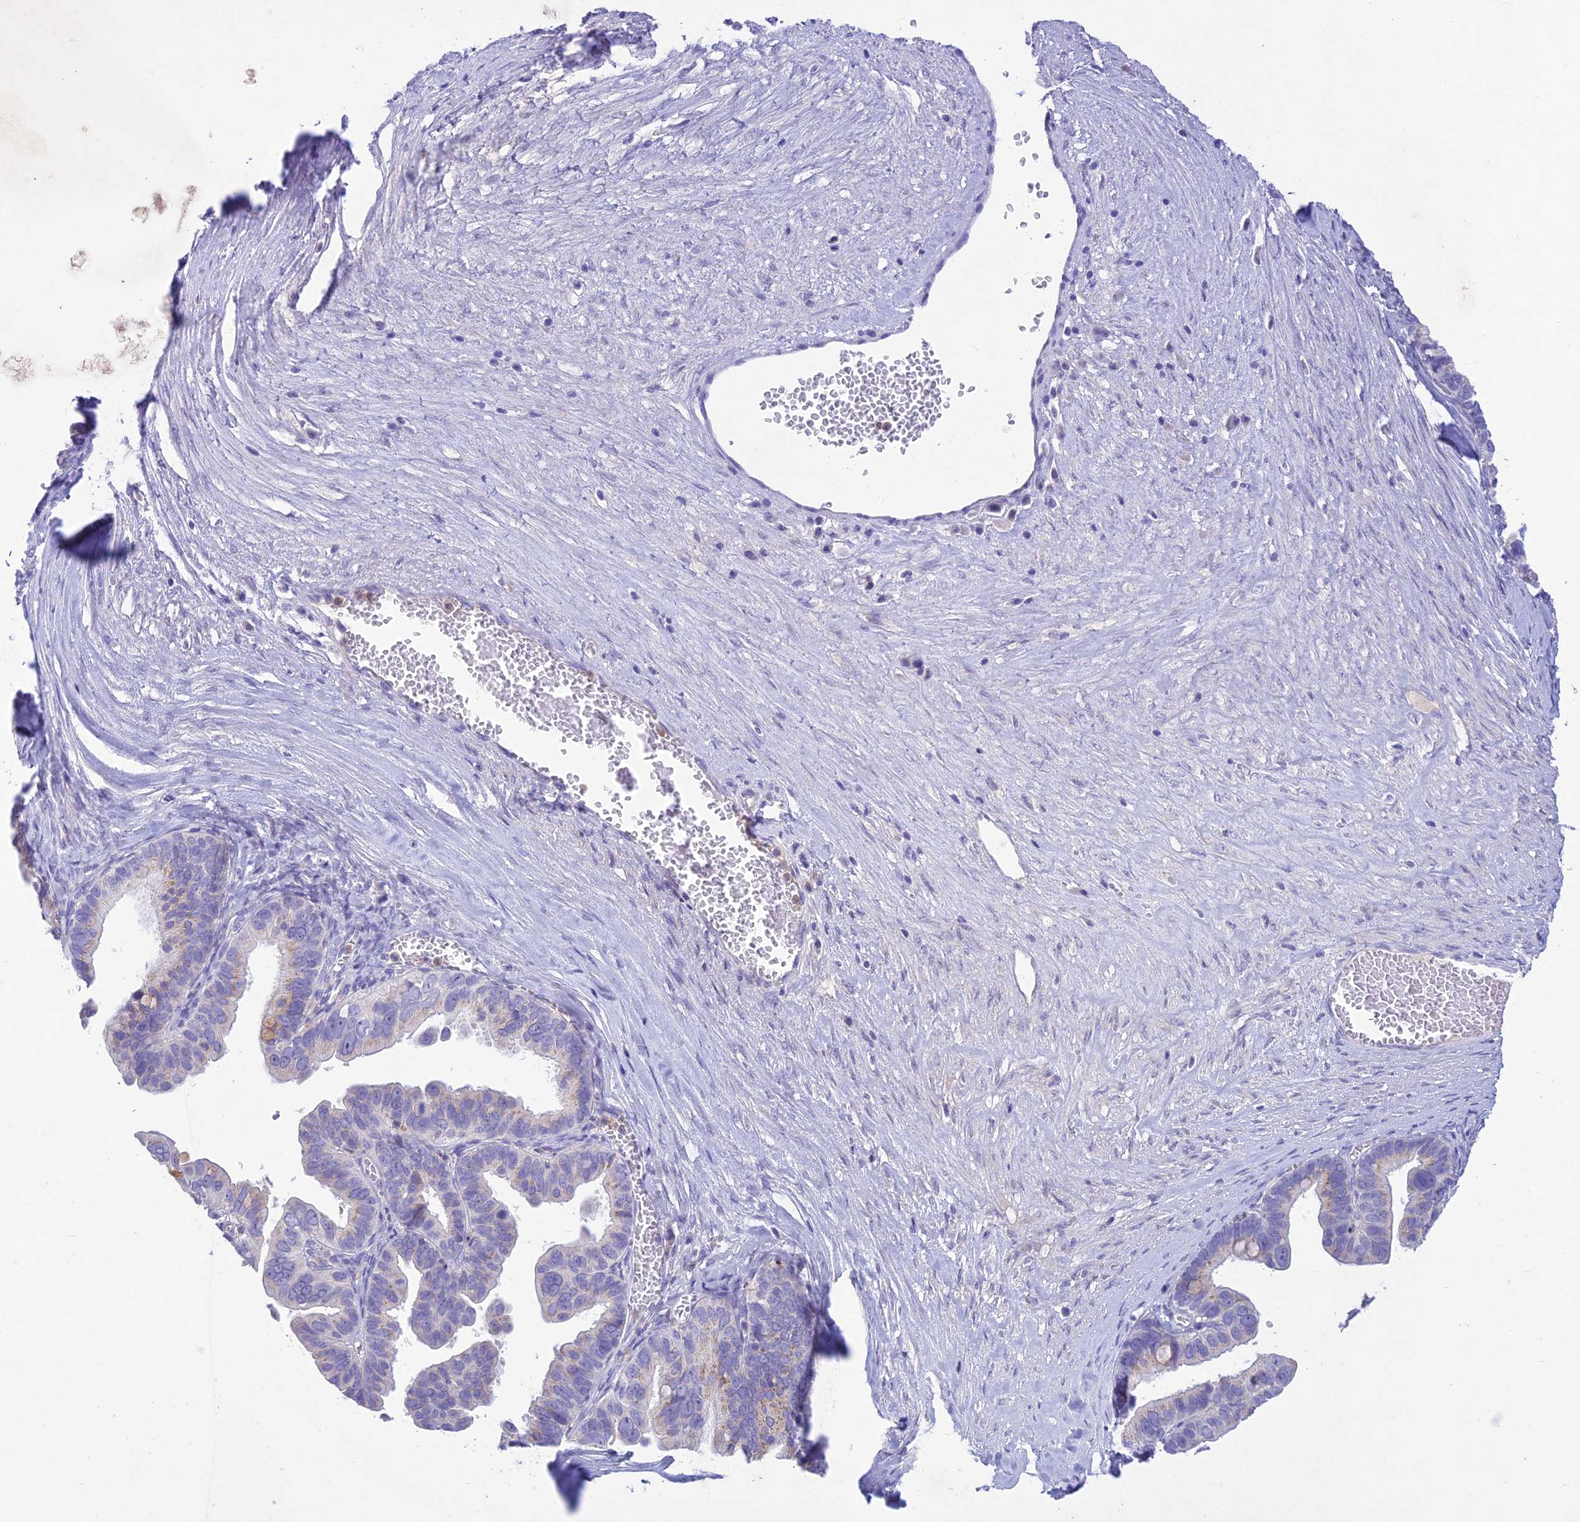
{"staining": {"intensity": "weak", "quantity": "25%-75%", "location": "cytoplasmic/membranous"}, "tissue": "ovarian cancer", "cell_type": "Tumor cells", "image_type": "cancer", "snomed": [{"axis": "morphology", "description": "Cystadenocarcinoma, serous, NOS"}, {"axis": "topography", "description": "Ovary"}], "caption": "Serous cystadenocarcinoma (ovarian) tissue reveals weak cytoplasmic/membranous positivity in about 25%-75% of tumor cells", "gene": "SLC13A5", "patient": {"sex": "female", "age": 56}}